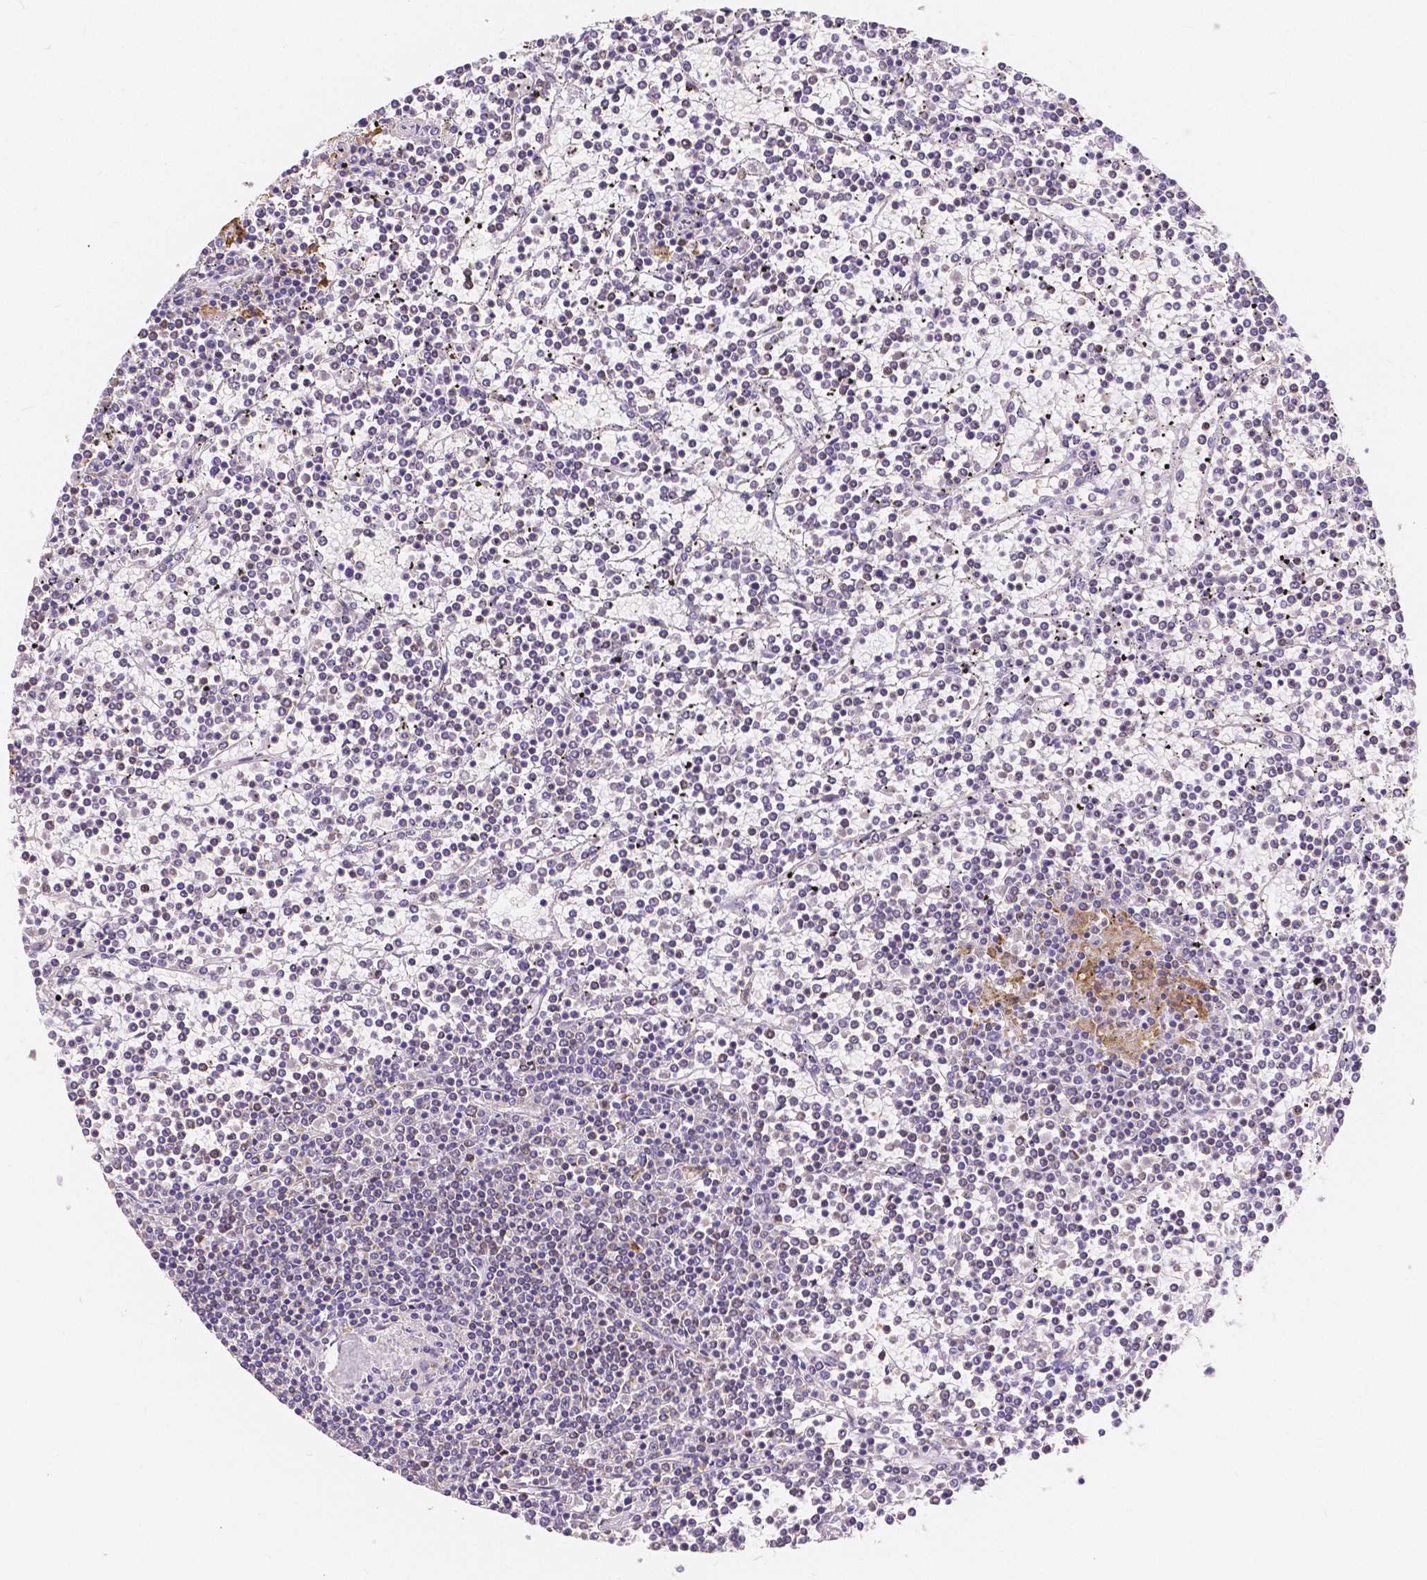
{"staining": {"intensity": "negative", "quantity": "none", "location": "none"}, "tissue": "lymphoma", "cell_type": "Tumor cells", "image_type": "cancer", "snomed": [{"axis": "morphology", "description": "Malignant lymphoma, non-Hodgkin's type, Low grade"}, {"axis": "topography", "description": "Spleen"}], "caption": "A histopathology image of human malignant lymphoma, non-Hodgkin's type (low-grade) is negative for staining in tumor cells.", "gene": "ACP5", "patient": {"sex": "female", "age": 19}}